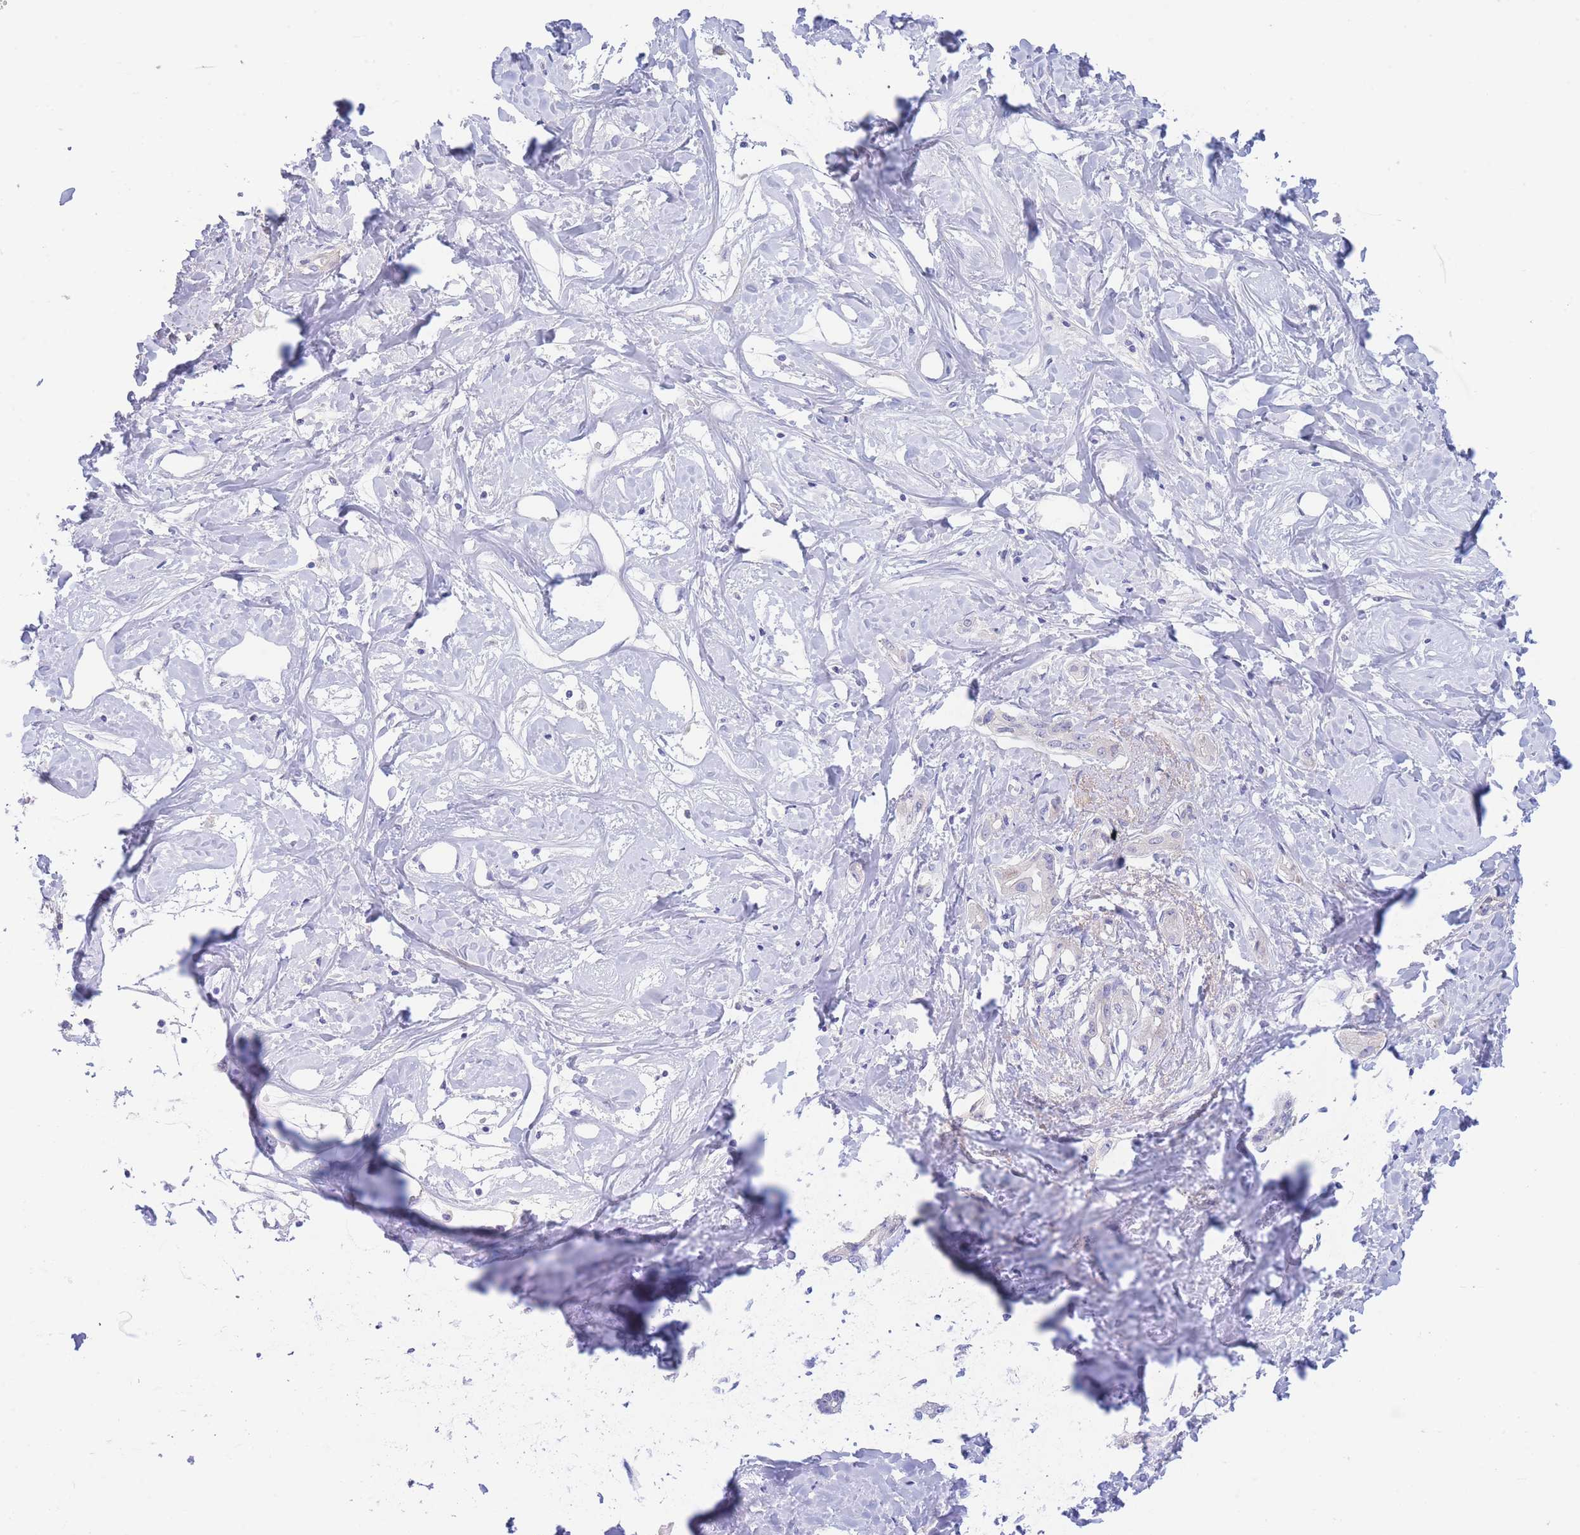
{"staining": {"intensity": "negative", "quantity": "none", "location": "none"}, "tissue": "liver cancer", "cell_type": "Tumor cells", "image_type": "cancer", "snomed": [{"axis": "morphology", "description": "Cholangiocarcinoma"}, {"axis": "topography", "description": "Liver"}], "caption": "High magnification brightfield microscopy of liver cancer (cholangiocarcinoma) stained with DAB (brown) and counterstained with hematoxylin (blue): tumor cells show no significant positivity. (DAB immunohistochemistry visualized using brightfield microscopy, high magnification).", "gene": "PCDHB3", "patient": {"sex": "male", "age": 59}}